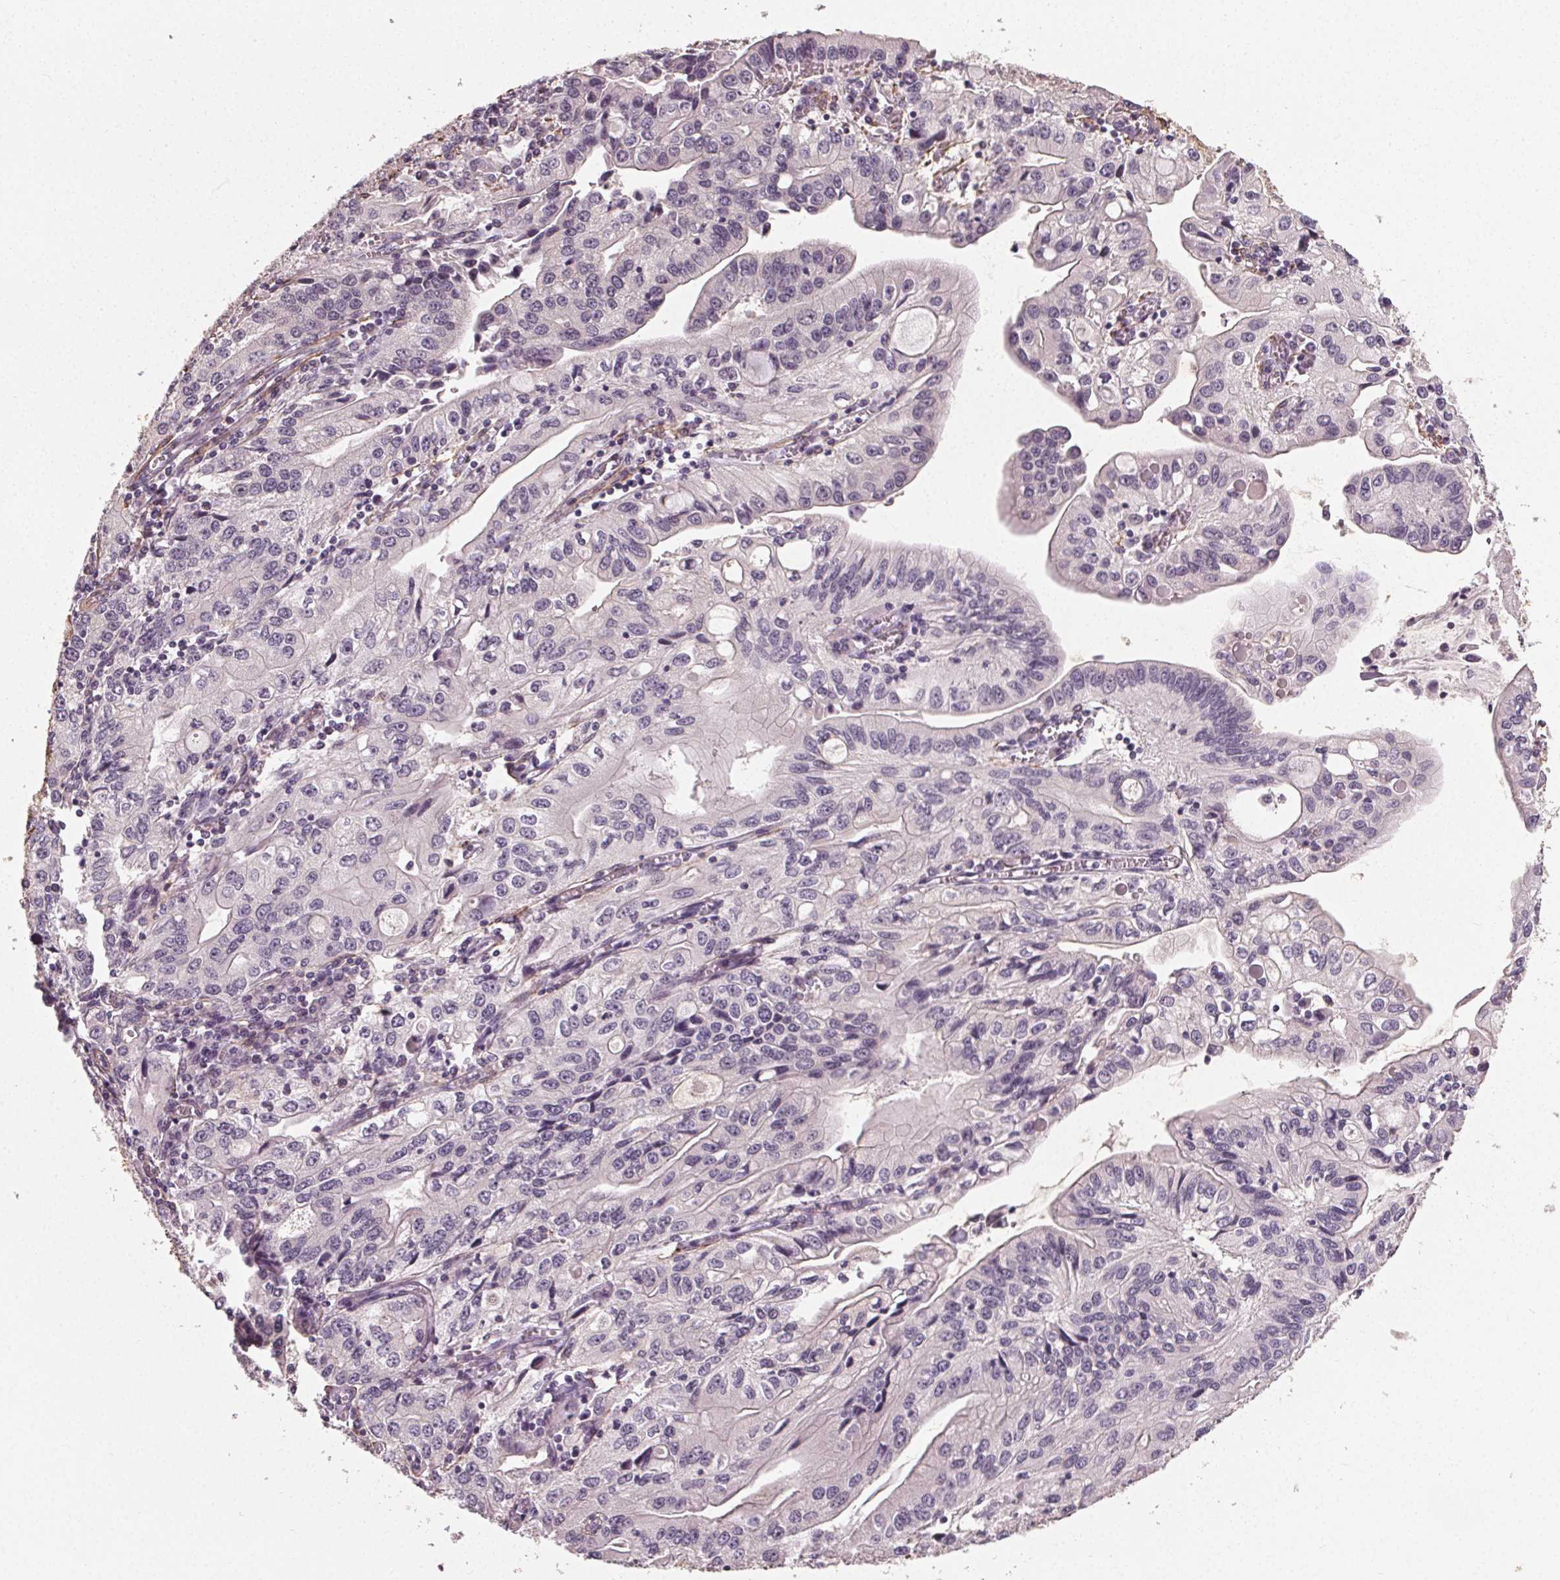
{"staining": {"intensity": "negative", "quantity": "none", "location": "none"}, "tissue": "stomach cancer", "cell_type": "Tumor cells", "image_type": "cancer", "snomed": [{"axis": "morphology", "description": "Adenocarcinoma, NOS"}, {"axis": "topography", "description": "Stomach, lower"}], "caption": "Tumor cells are negative for brown protein staining in adenocarcinoma (stomach).", "gene": "PKP1", "patient": {"sex": "female", "age": 72}}